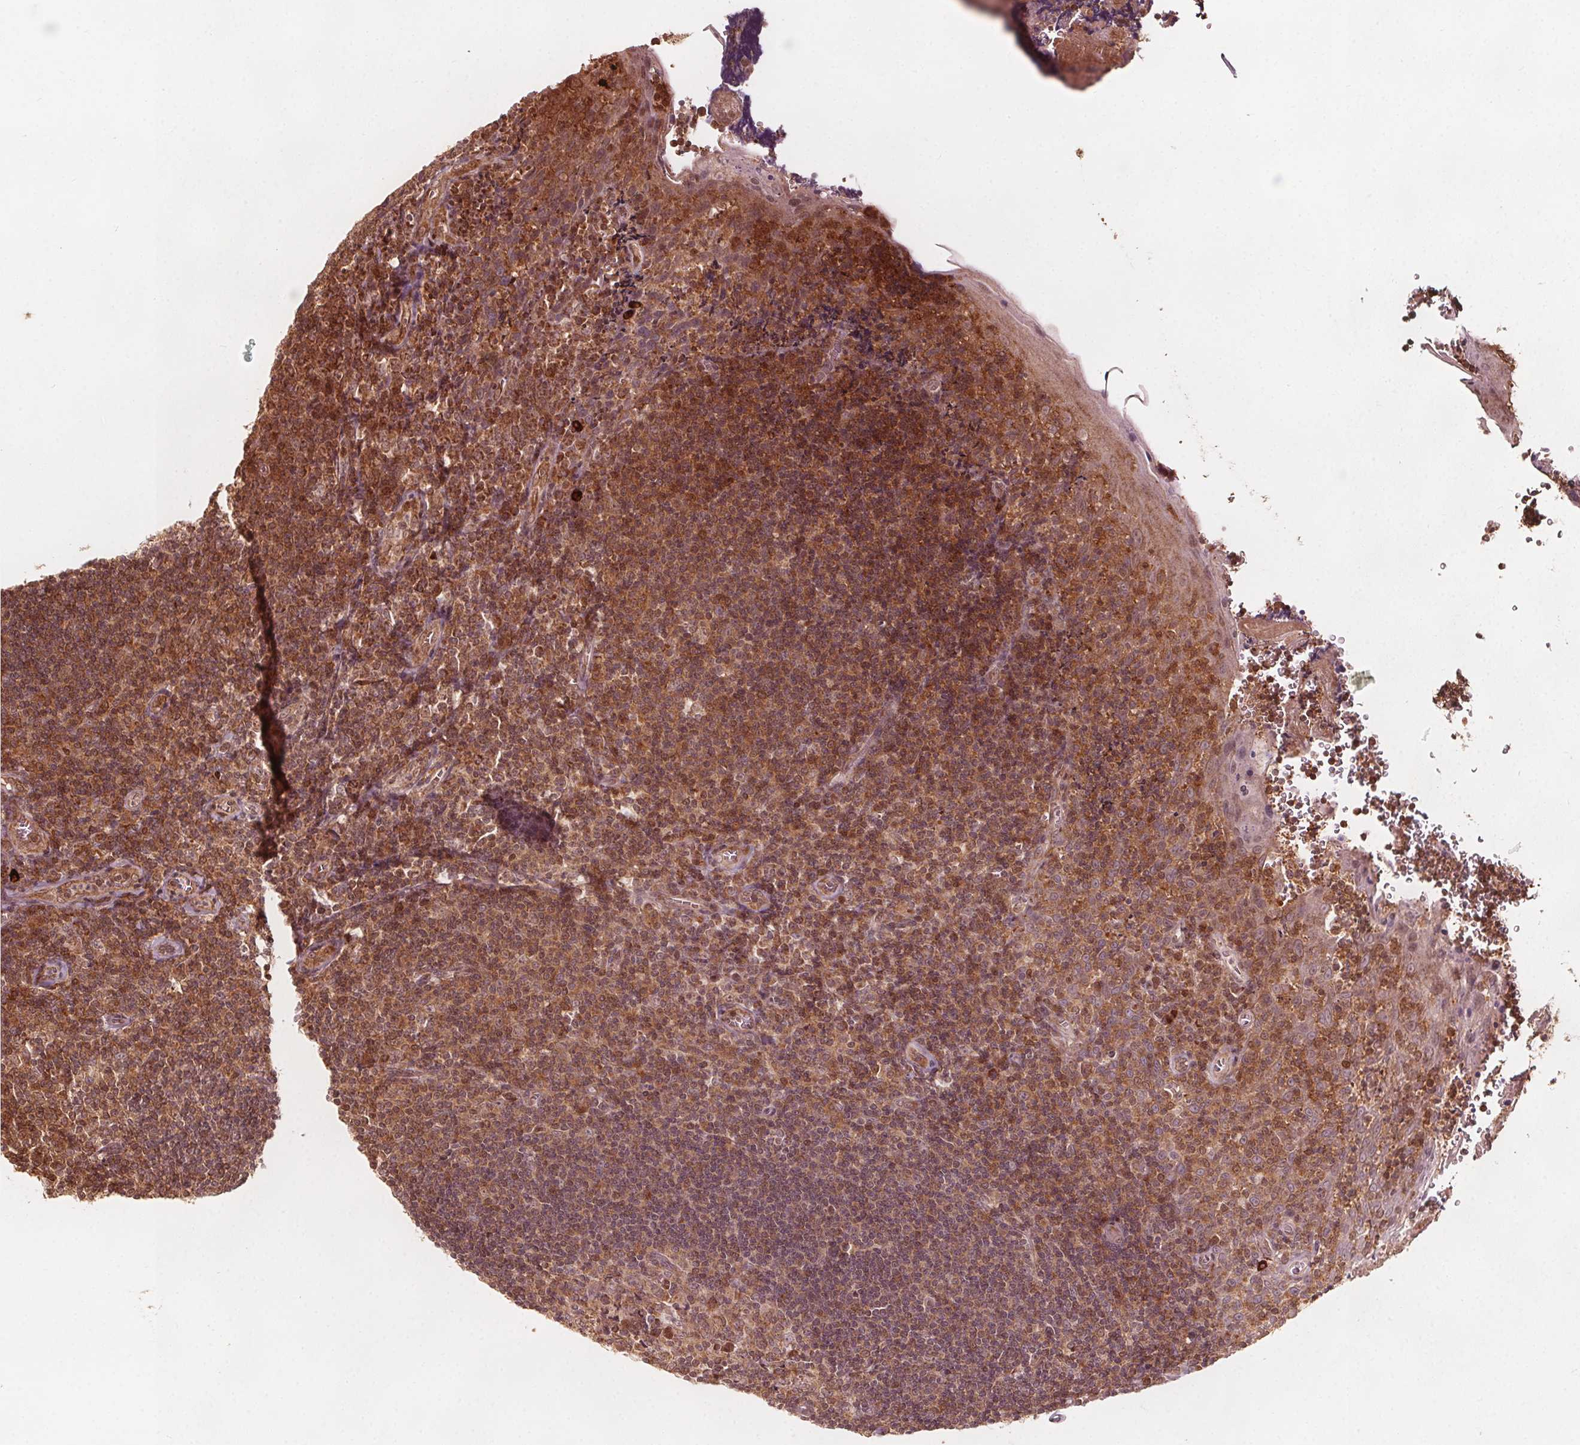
{"staining": {"intensity": "moderate", "quantity": ">75%", "location": "cytoplasmic/membranous"}, "tissue": "tonsil", "cell_type": "Germinal center cells", "image_type": "normal", "snomed": [{"axis": "morphology", "description": "Normal tissue, NOS"}, {"axis": "morphology", "description": "Inflammation, NOS"}, {"axis": "topography", "description": "Tonsil"}], "caption": "This is a micrograph of immunohistochemistry staining of normal tonsil, which shows moderate staining in the cytoplasmic/membranous of germinal center cells.", "gene": "AIP", "patient": {"sex": "female", "age": 31}}